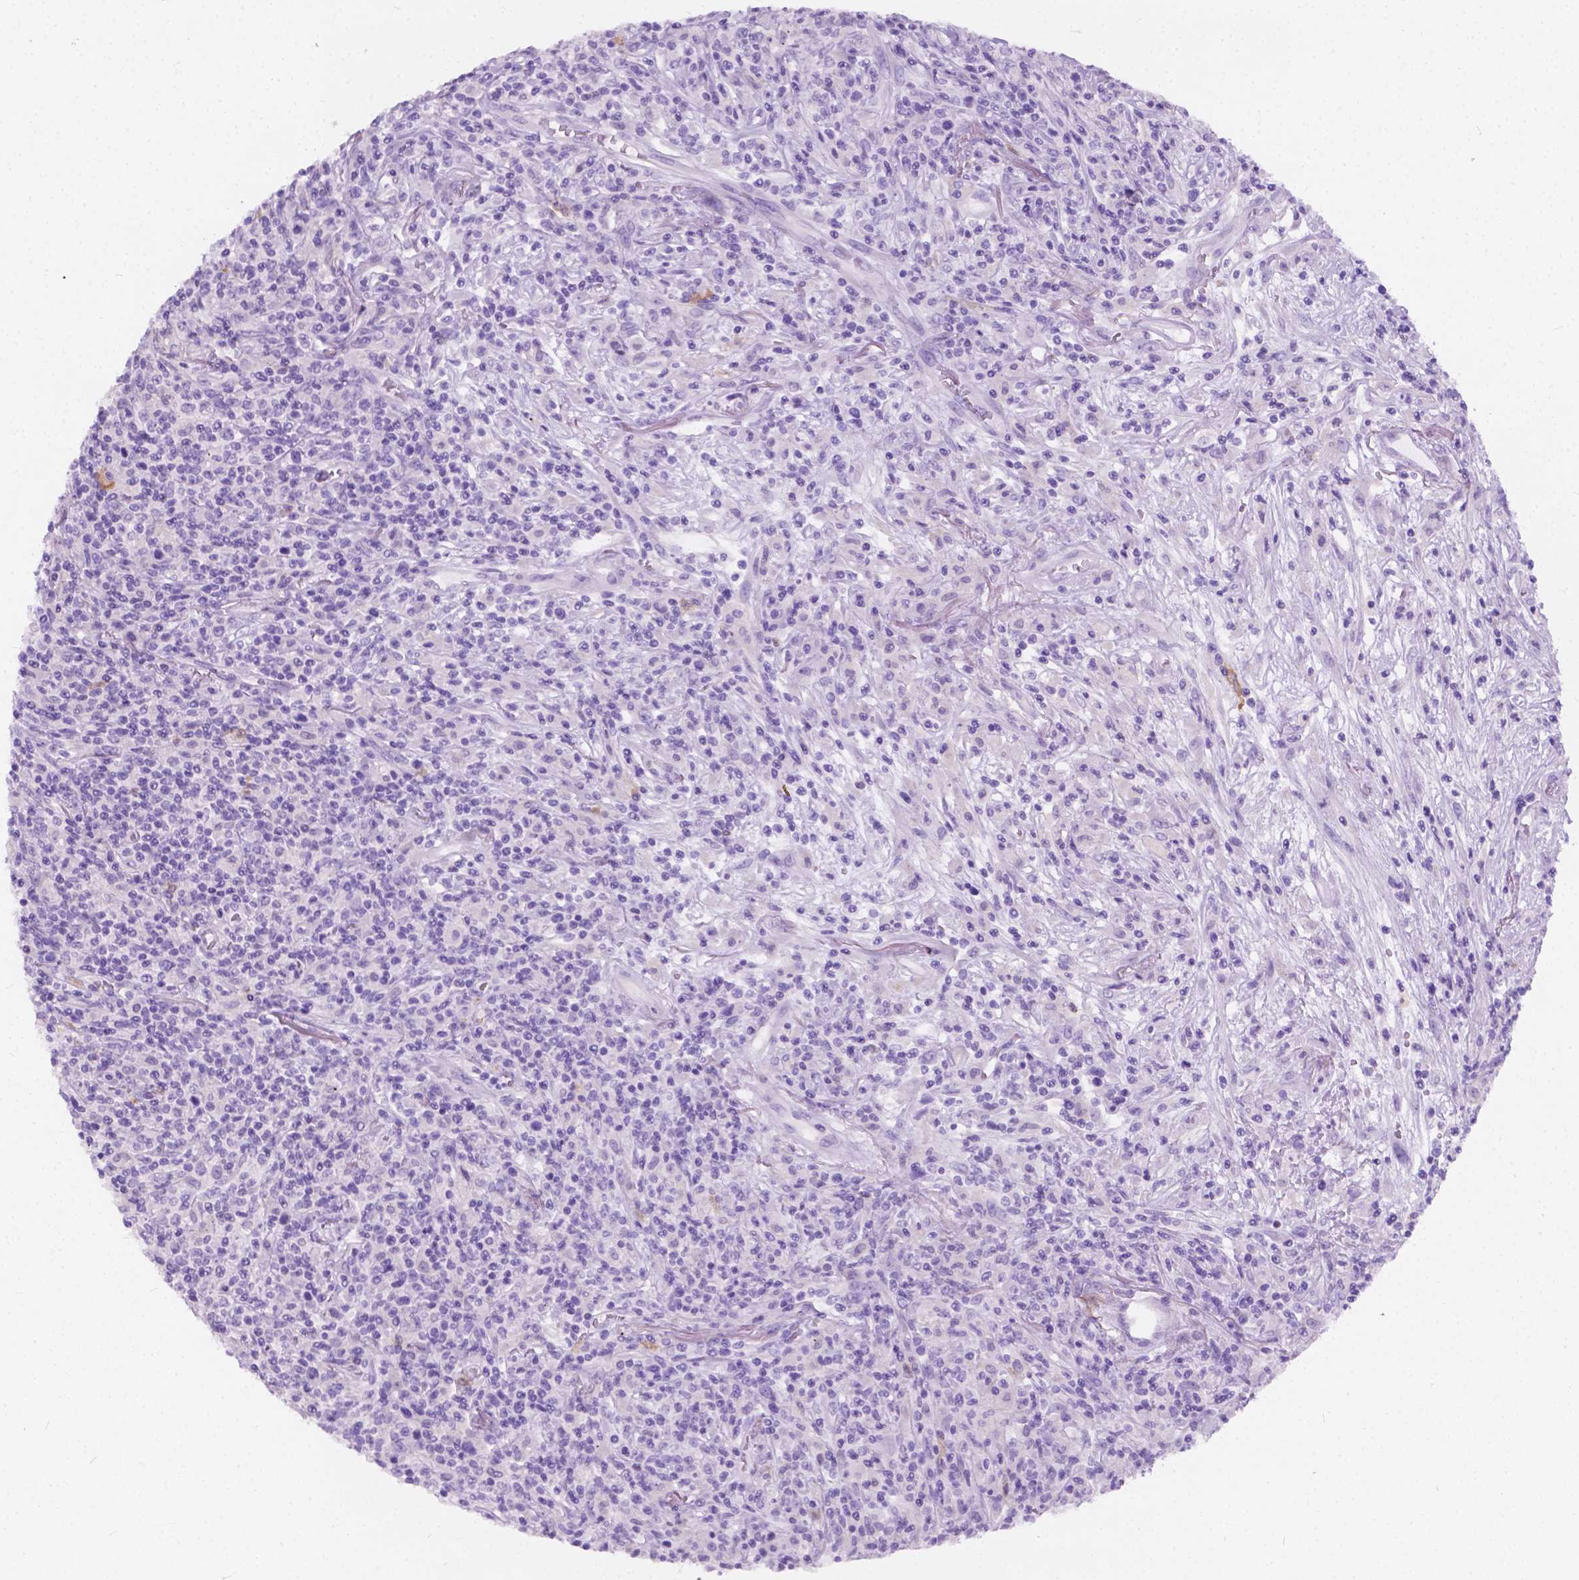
{"staining": {"intensity": "negative", "quantity": "none", "location": "none"}, "tissue": "lymphoma", "cell_type": "Tumor cells", "image_type": "cancer", "snomed": [{"axis": "morphology", "description": "Malignant lymphoma, non-Hodgkin's type, High grade"}, {"axis": "topography", "description": "Lung"}], "caption": "IHC histopathology image of neoplastic tissue: human lymphoma stained with DAB shows no significant protein staining in tumor cells.", "gene": "GNAO1", "patient": {"sex": "male", "age": 79}}